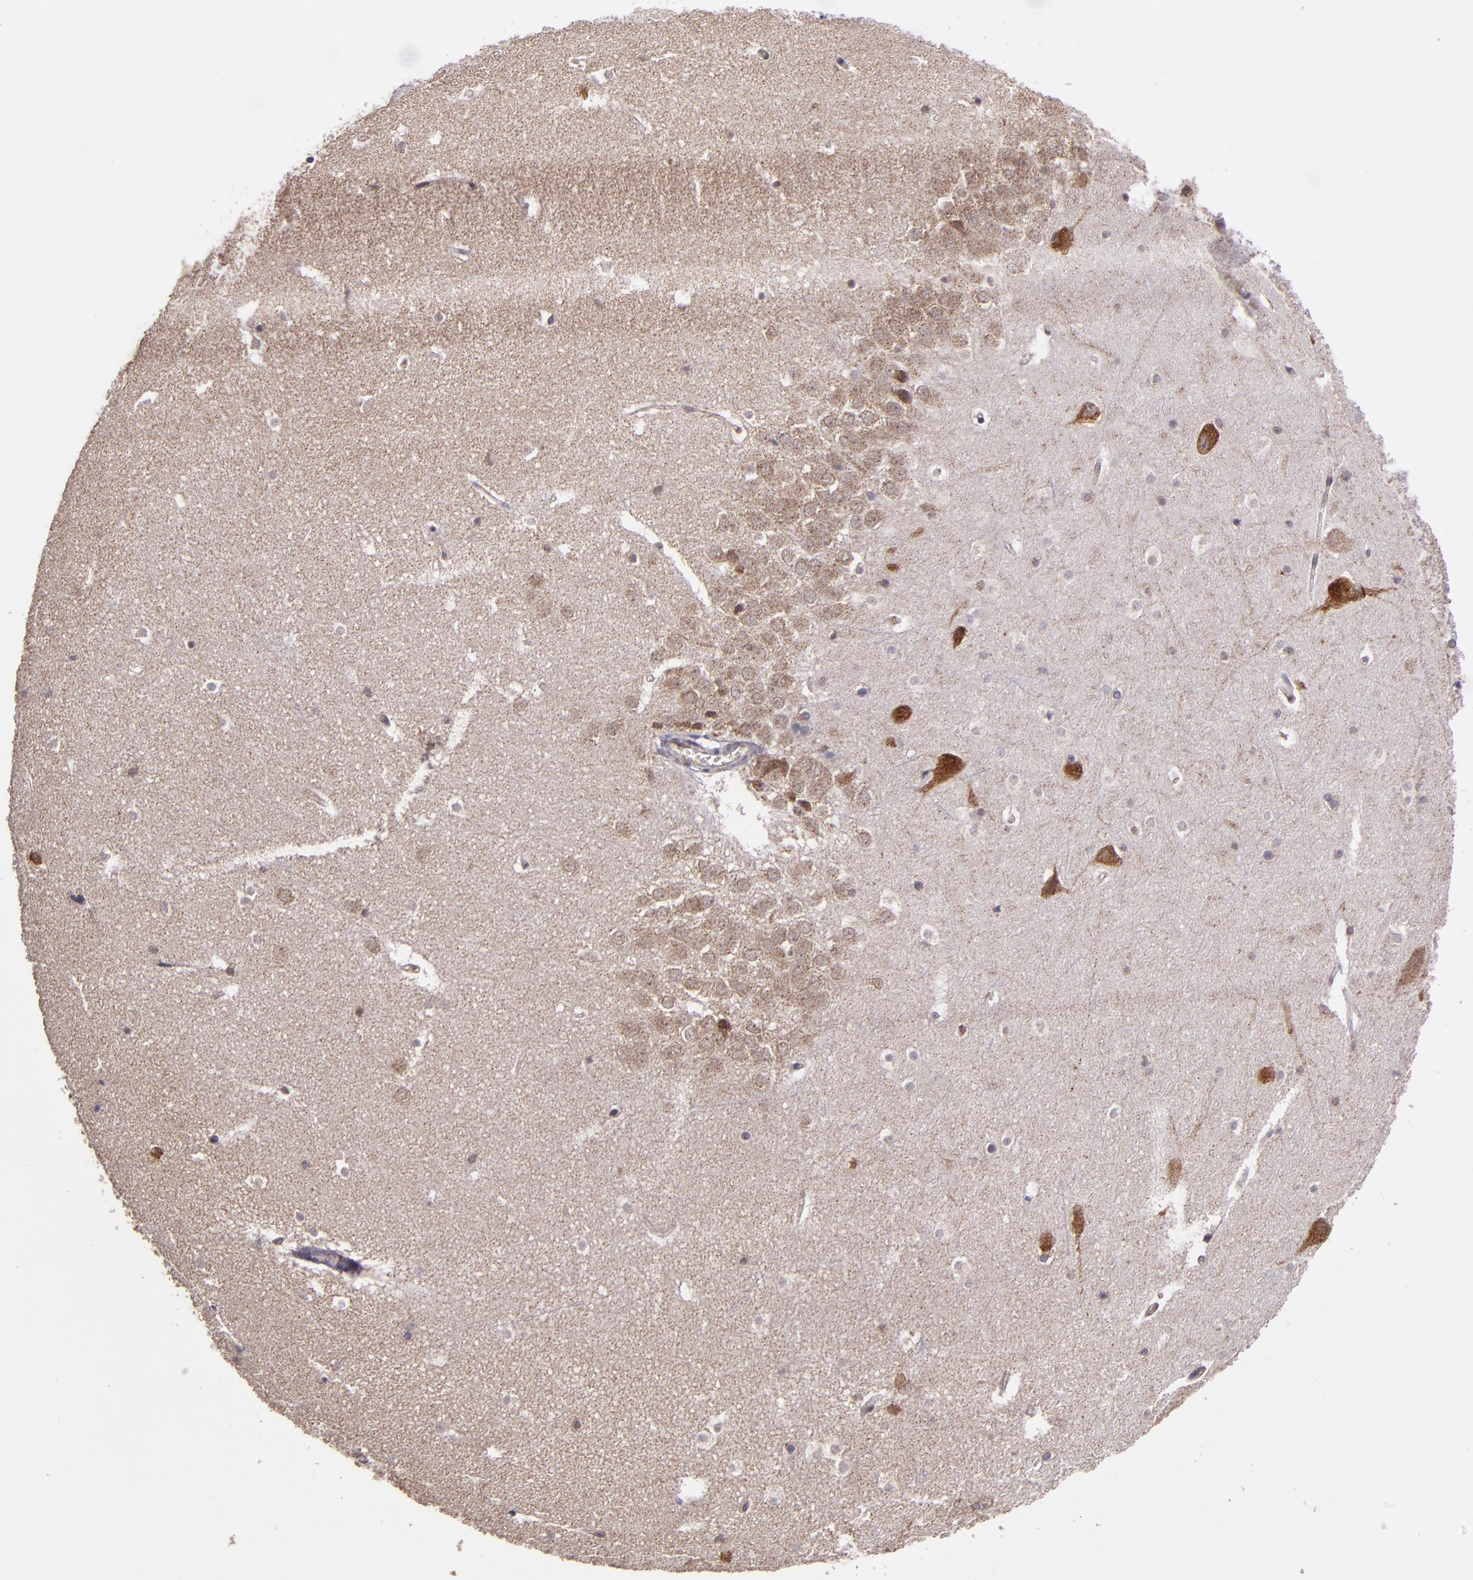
{"staining": {"intensity": "negative", "quantity": "none", "location": "none"}, "tissue": "hippocampus", "cell_type": "Glial cells", "image_type": "normal", "snomed": [{"axis": "morphology", "description": "Normal tissue, NOS"}, {"axis": "topography", "description": "Hippocampus"}], "caption": "Immunohistochemistry of normal human hippocampus demonstrates no staining in glial cells. (Stains: DAB (3,3'-diaminobenzidine) immunohistochemistry with hematoxylin counter stain, Microscopy: brightfield microscopy at high magnification).", "gene": "USP51", "patient": {"sex": "male", "age": 45}}